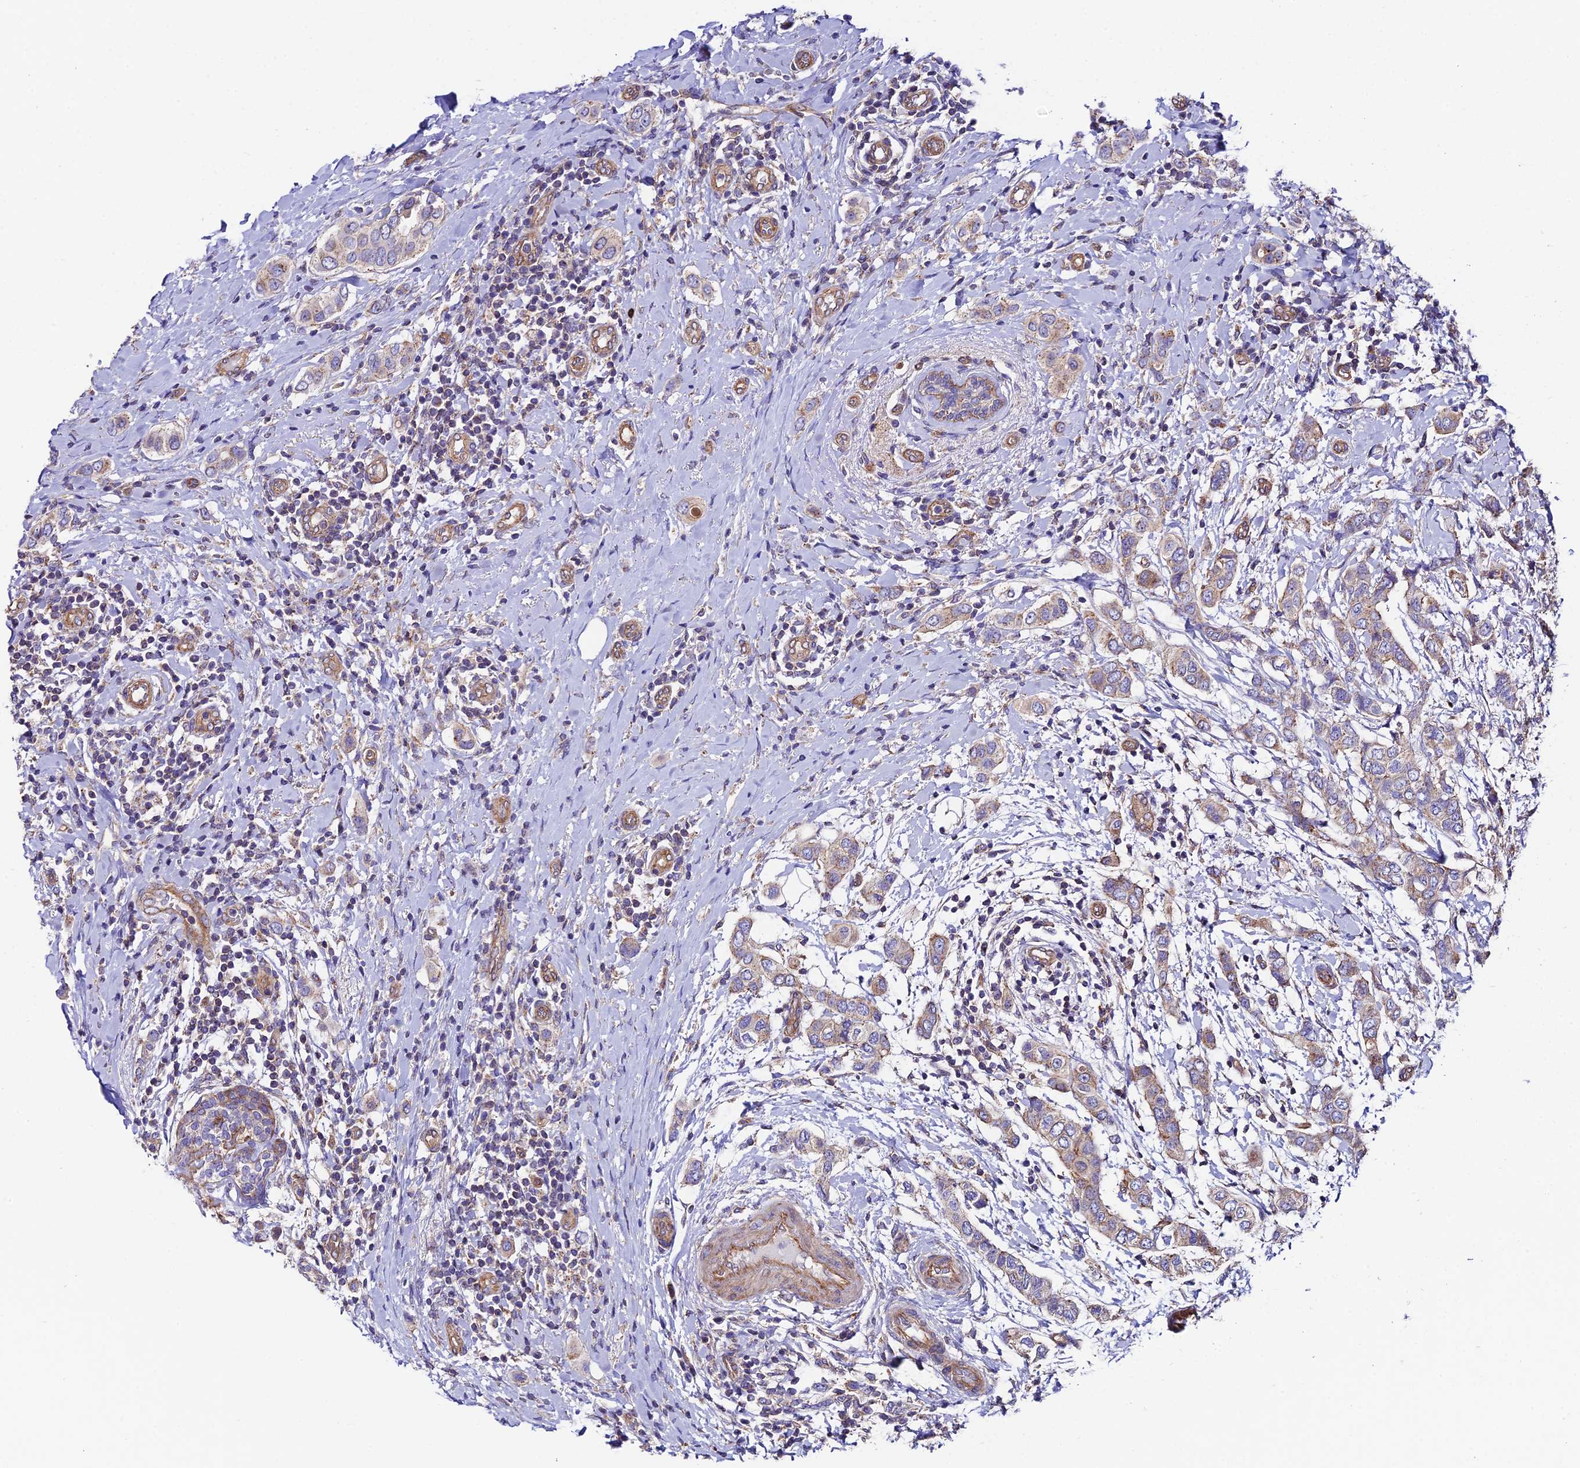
{"staining": {"intensity": "weak", "quantity": ">75%", "location": "cytoplasmic/membranous"}, "tissue": "breast cancer", "cell_type": "Tumor cells", "image_type": "cancer", "snomed": [{"axis": "morphology", "description": "Lobular carcinoma"}, {"axis": "topography", "description": "Breast"}], "caption": "IHC (DAB (3,3'-diaminobenzidine)) staining of lobular carcinoma (breast) reveals weak cytoplasmic/membranous protein expression in approximately >75% of tumor cells.", "gene": "QRFP", "patient": {"sex": "female", "age": 51}}